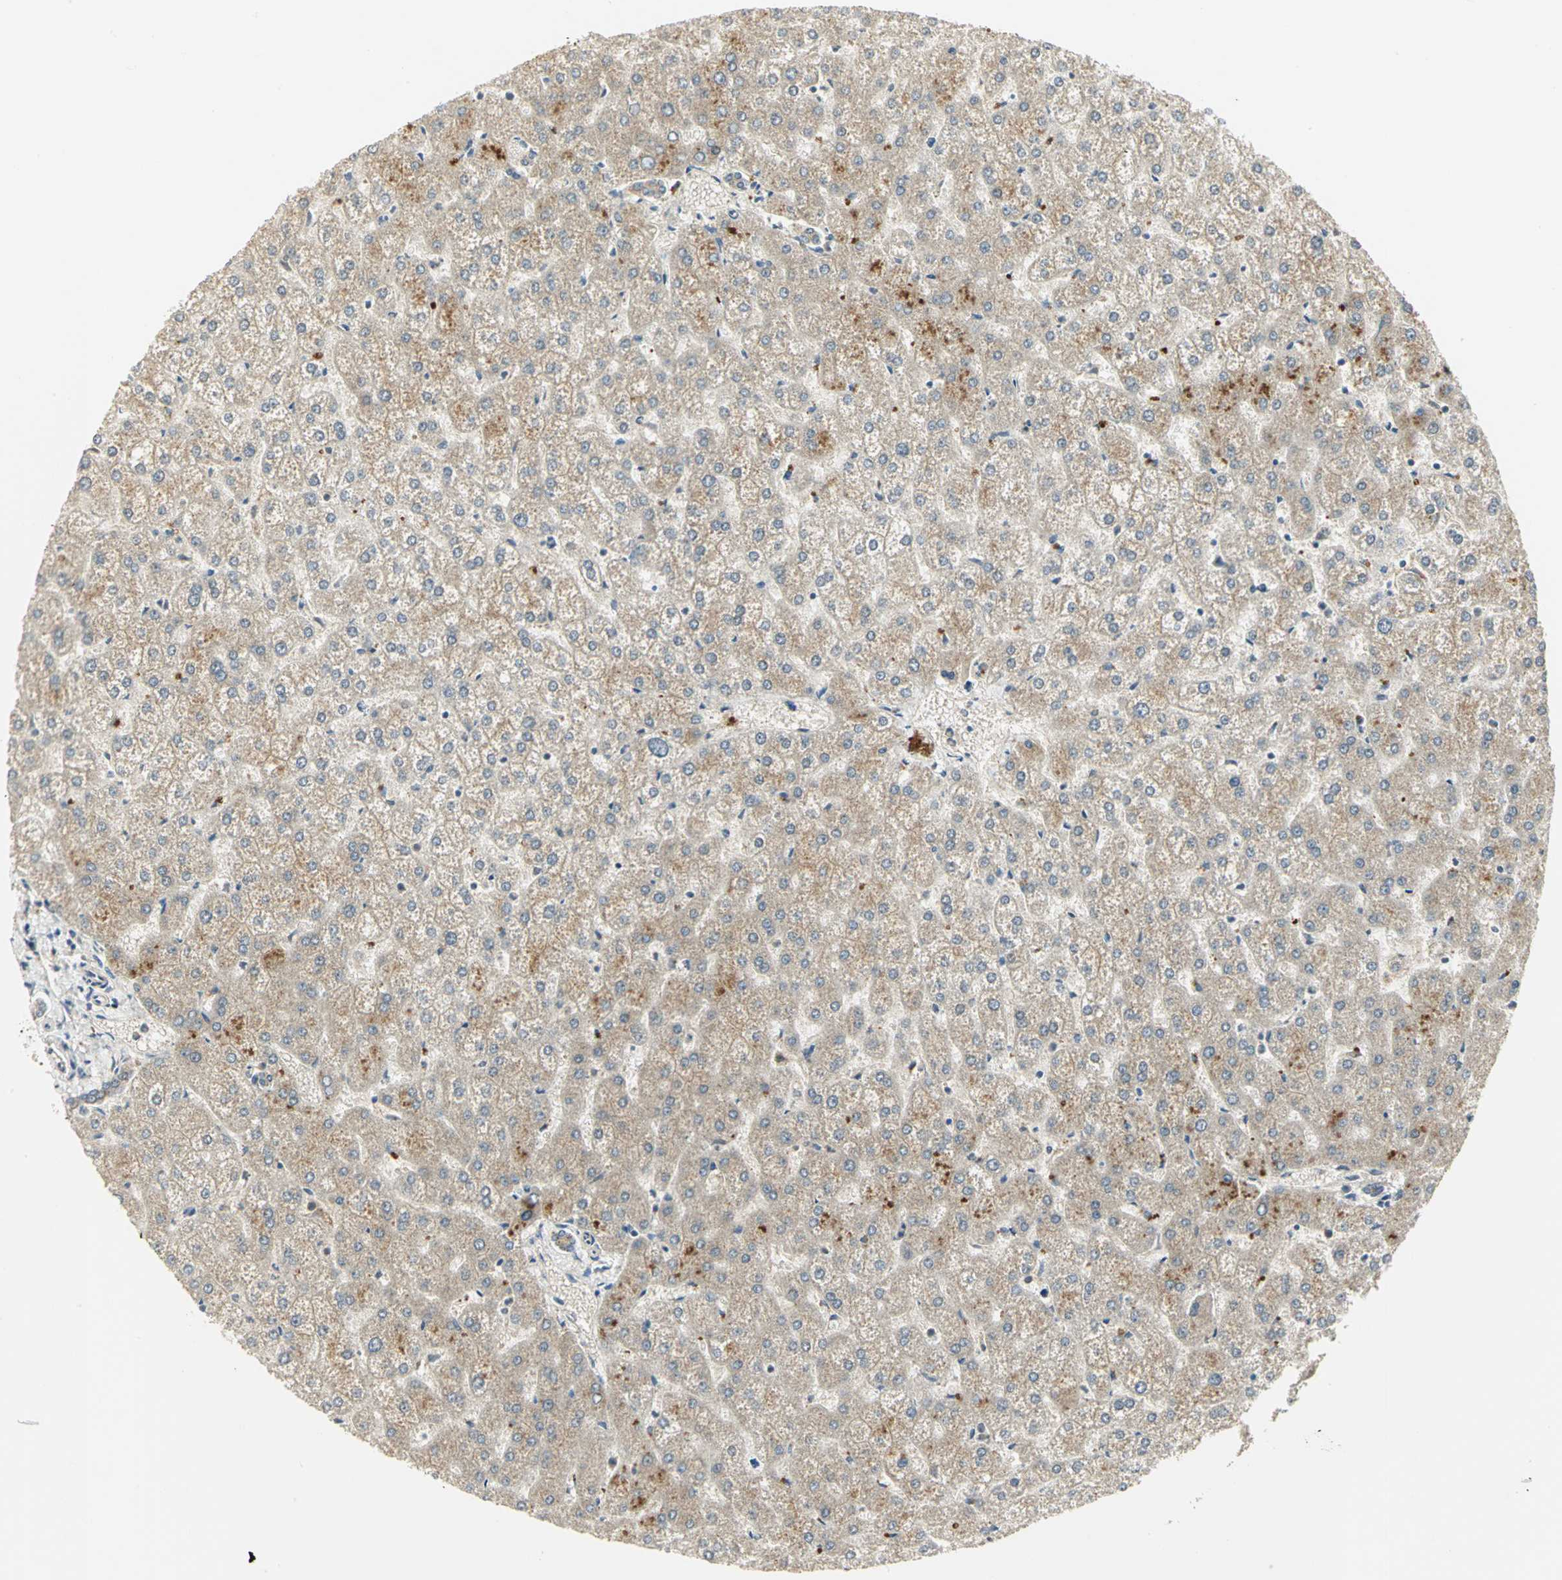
{"staining": {"intensity": "weak", "quantity": ">75%", "location": "cytoplasmic/membranous"}, "tissue": "liver", "cell_type": "Cholangiocytes", "image_type": "normal", "snomed": [{"axis": "morphology", "description": "Normal tissue, NOS"}, {"axis": "topography", "description": "Liver"}], "caption": "About >75% of cholangiocytes in unremarkable liver reveal weak cytoplasmic/membranous protein positivity as visualized by brown immunohistochemical staining.", "gene": "MAPK8IP3", "patient": {"sex": "female", "age": 32}}